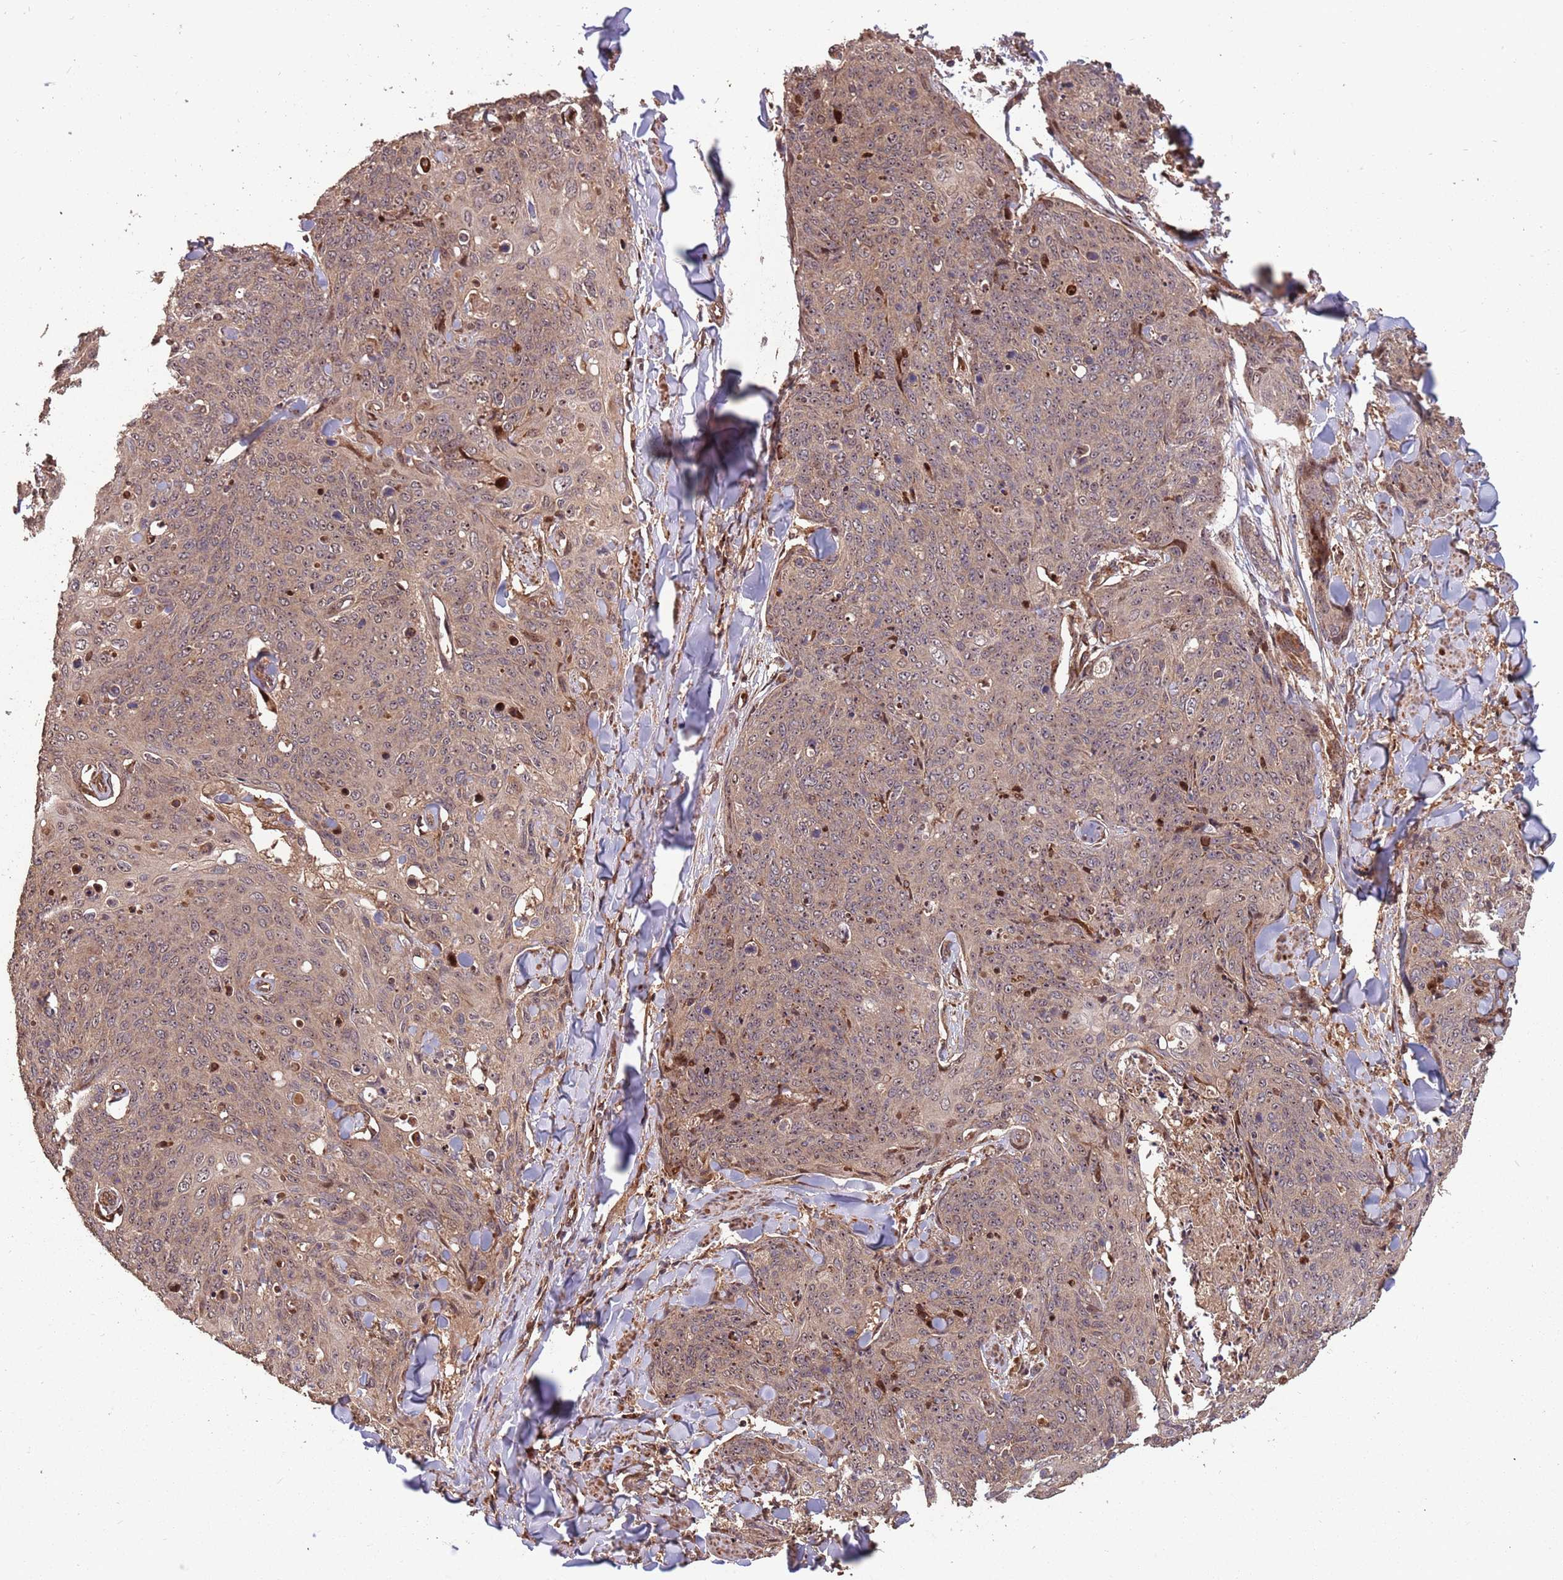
{"staining": {"intensity": "moderate", "quantity": ">75%", "location": "cytoplasmic/membranous,nuclear"}, "tissue": "skin cancer", "cell_type": "Tumor cells", "image_type": "cancer", "snomed": [{"axis": "morphology", "description": "Squamous cell carcinoma, NOS"}, {"axis": "topography", "description": "Skin"}, {"axis": "topography", "description": "Vulva"}], "caption": "IHC (DAB) staining of human squamous cell carcinoma (skin) exhibits moderate cytoplasmic/membranous and nuclear protein positivity in about >75% of tumor cells. Immunohistochemistry stains the protein of interest in brown and the nuclei are stained blue.", "gene": "ZNF428", "patient": {"sex": "female", "age": 85}}